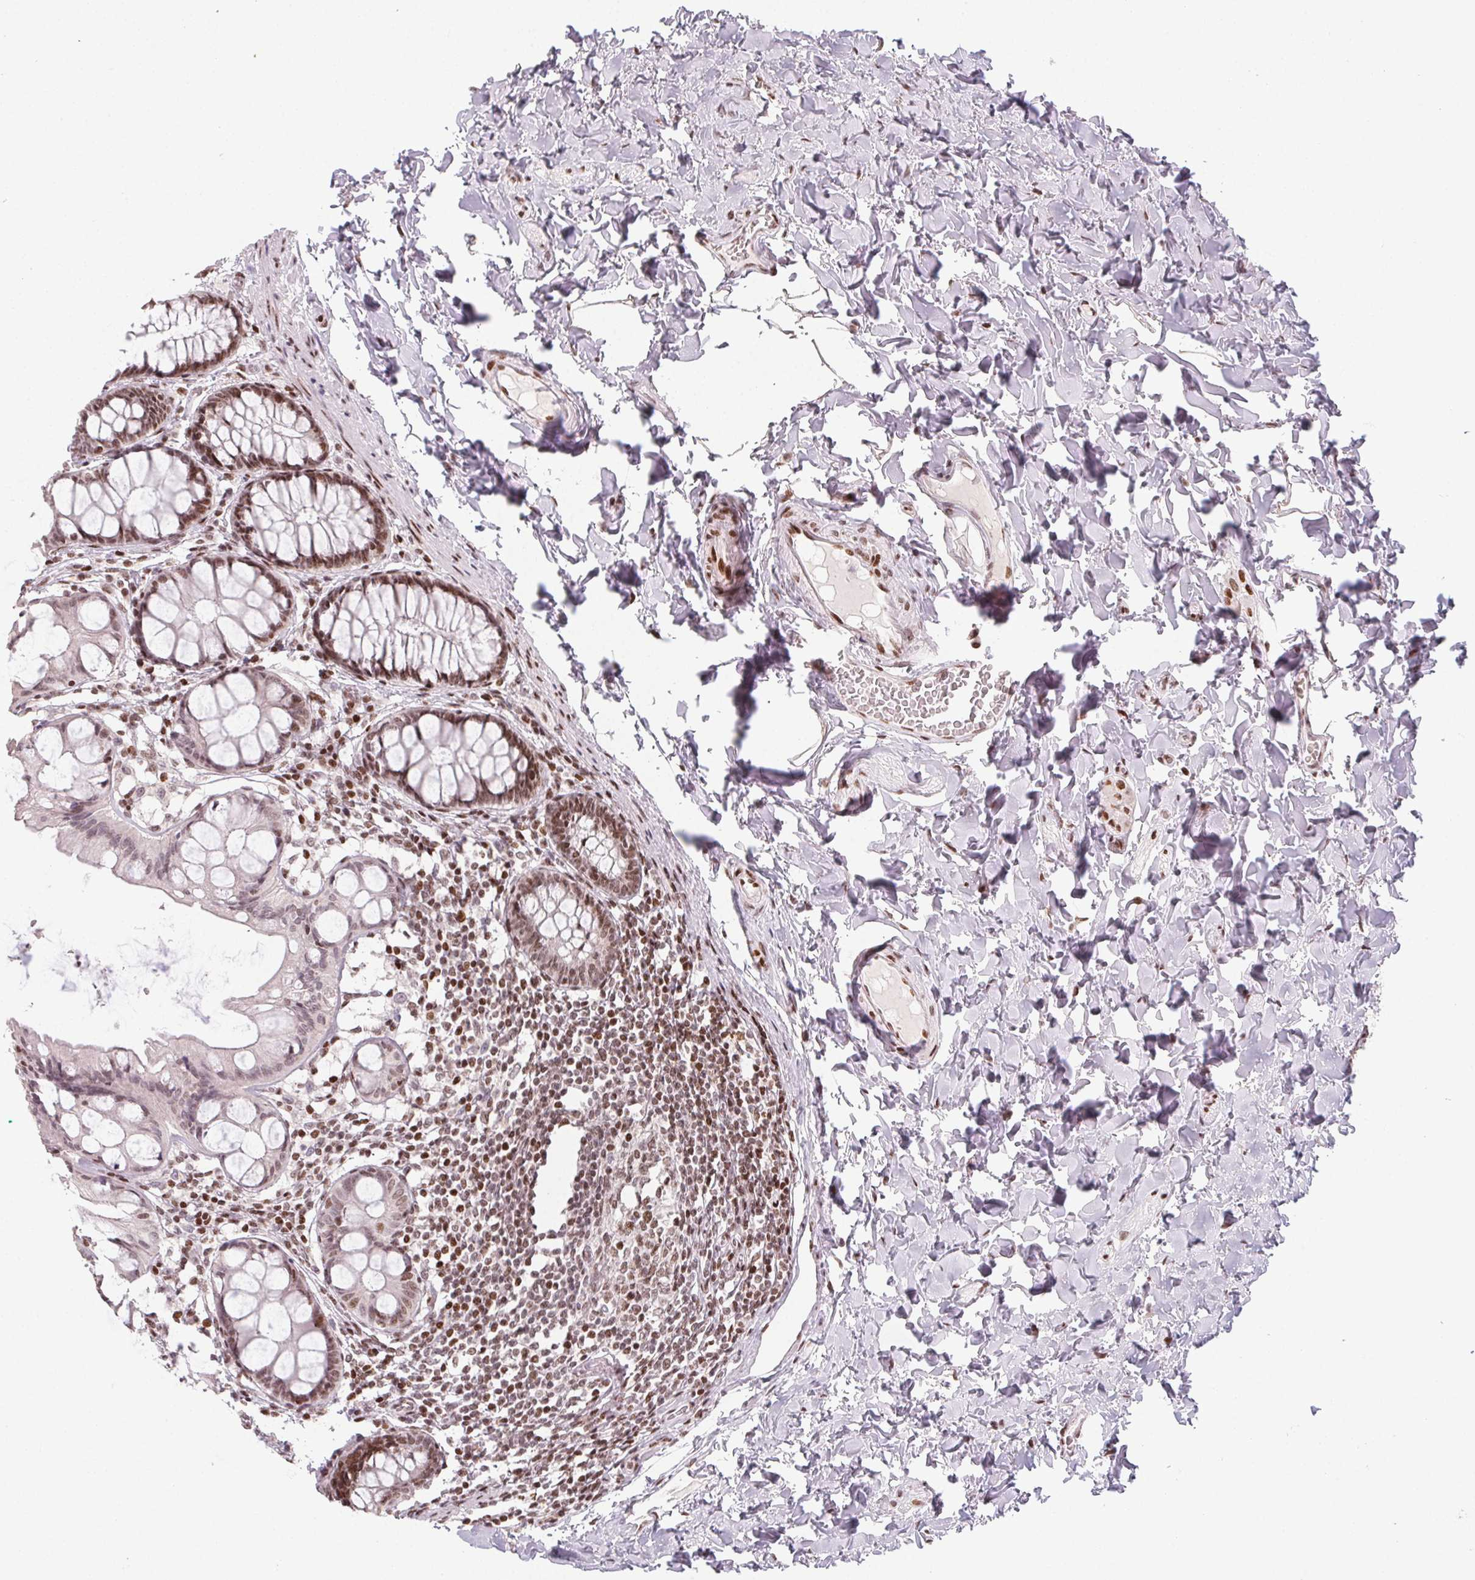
{"staining": {"intensity": "moderate", "quantity": ">75%", "location": "nuclear"}, "tissue": "colon", "cell_type": "Endothelial cells", "image_type": "normal", "snomed": [{"axis": "morphology", "description": "Normal tissue, NOS"}, {"axis": "topography", "description": "Colon"}], "caption": "Endothelial cells reveal medium levels of moderate nuclear expression in approximately >75% of cells in benign human colon. The protein is stained brown, and the nuclei are stained in blue (DAB (3,3'-diaminobenzidine) IHC with brightfield microscopy, high magnification).", "gene": "KMT2A", "patient": {"sex": "male", "age": 47}}